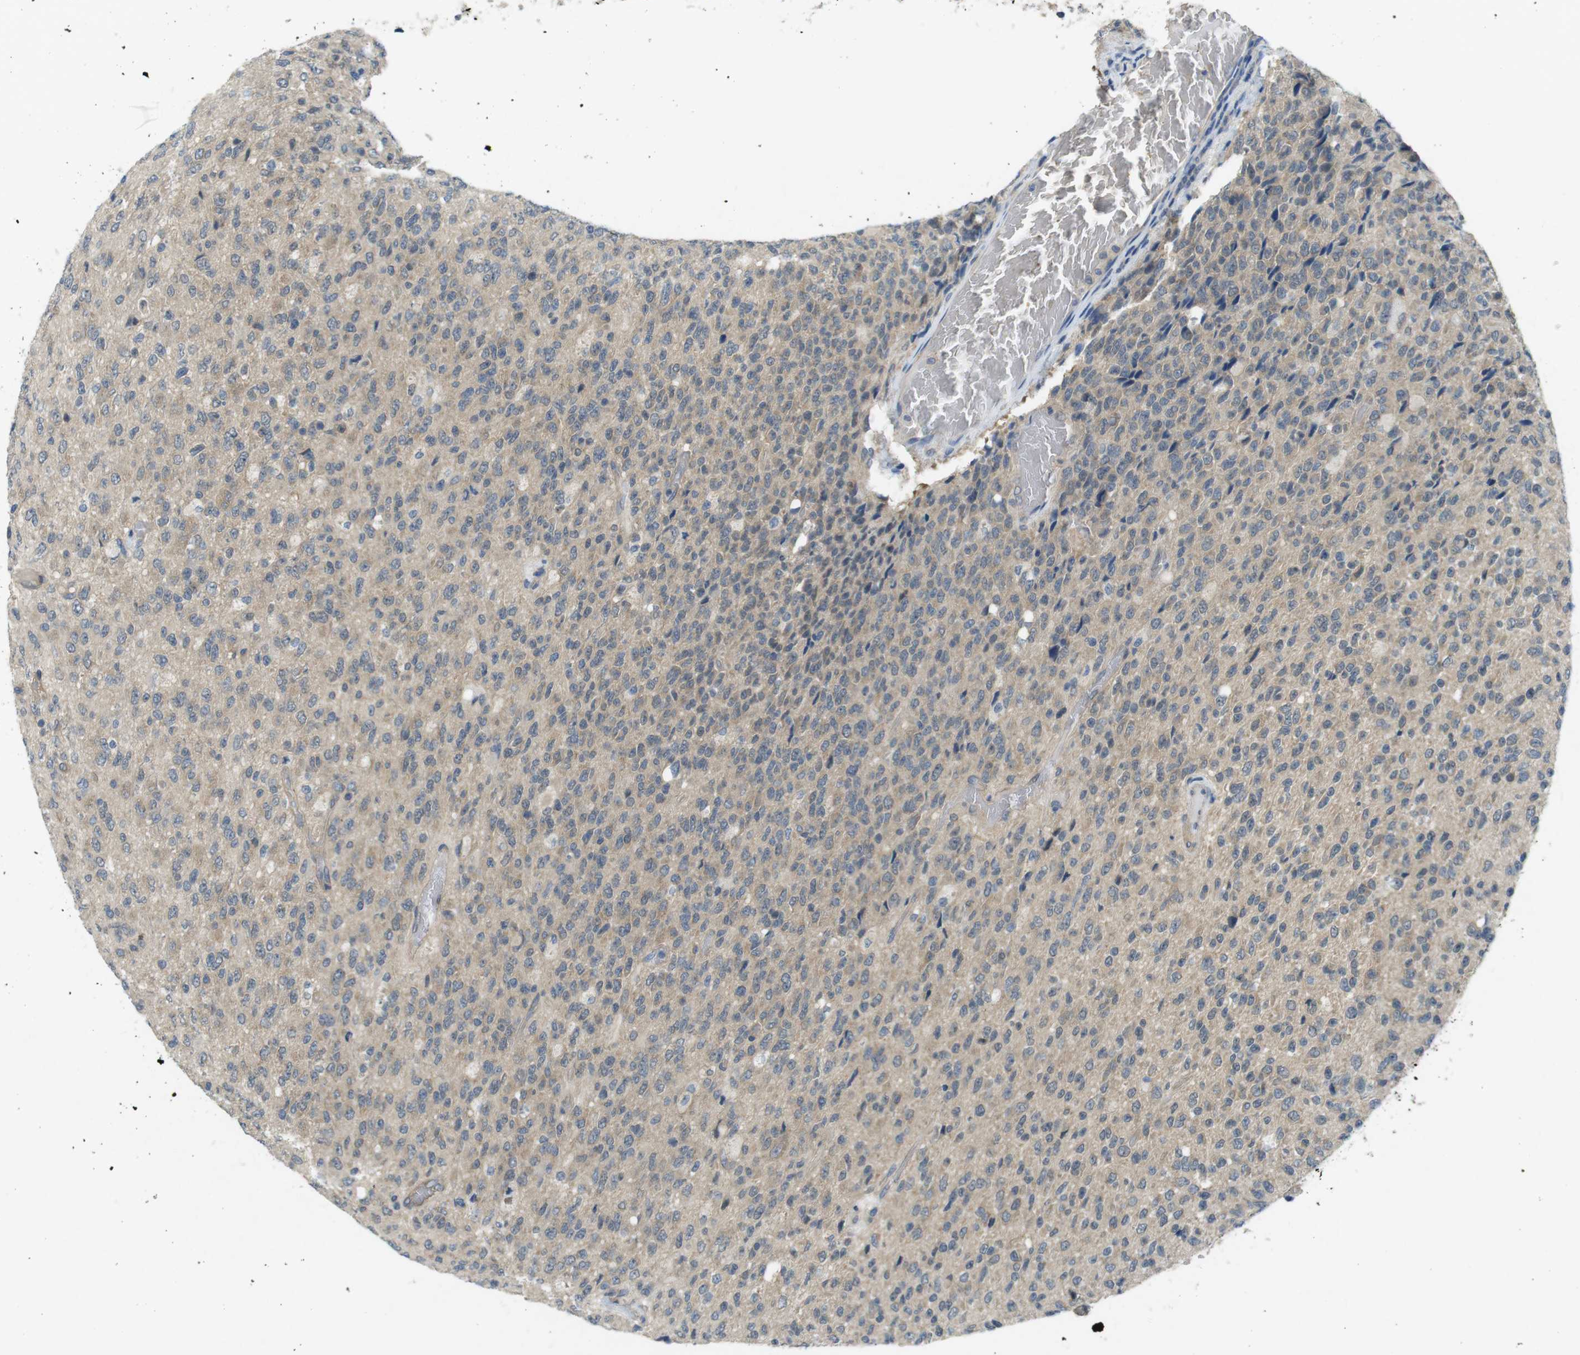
{"staining": {"intensity": "weak", "quantity": "<25%", "location": "cytoplasmic/membranous"}, "tissue": "glioma", "cell_type": "Tumor cells", "image_type": "cancer", "snomed": [{"axis": "morphology", "description": "Glioma, malignant, High grade"}, {"axis": "topography", "description": "pancreas cauda"}], "caption": "IHC of human high-grade glioma (malignant) shows no expression in tumor cells.", "gene": "SUGT1", "patient": {"sex": "male", "age": 60}}